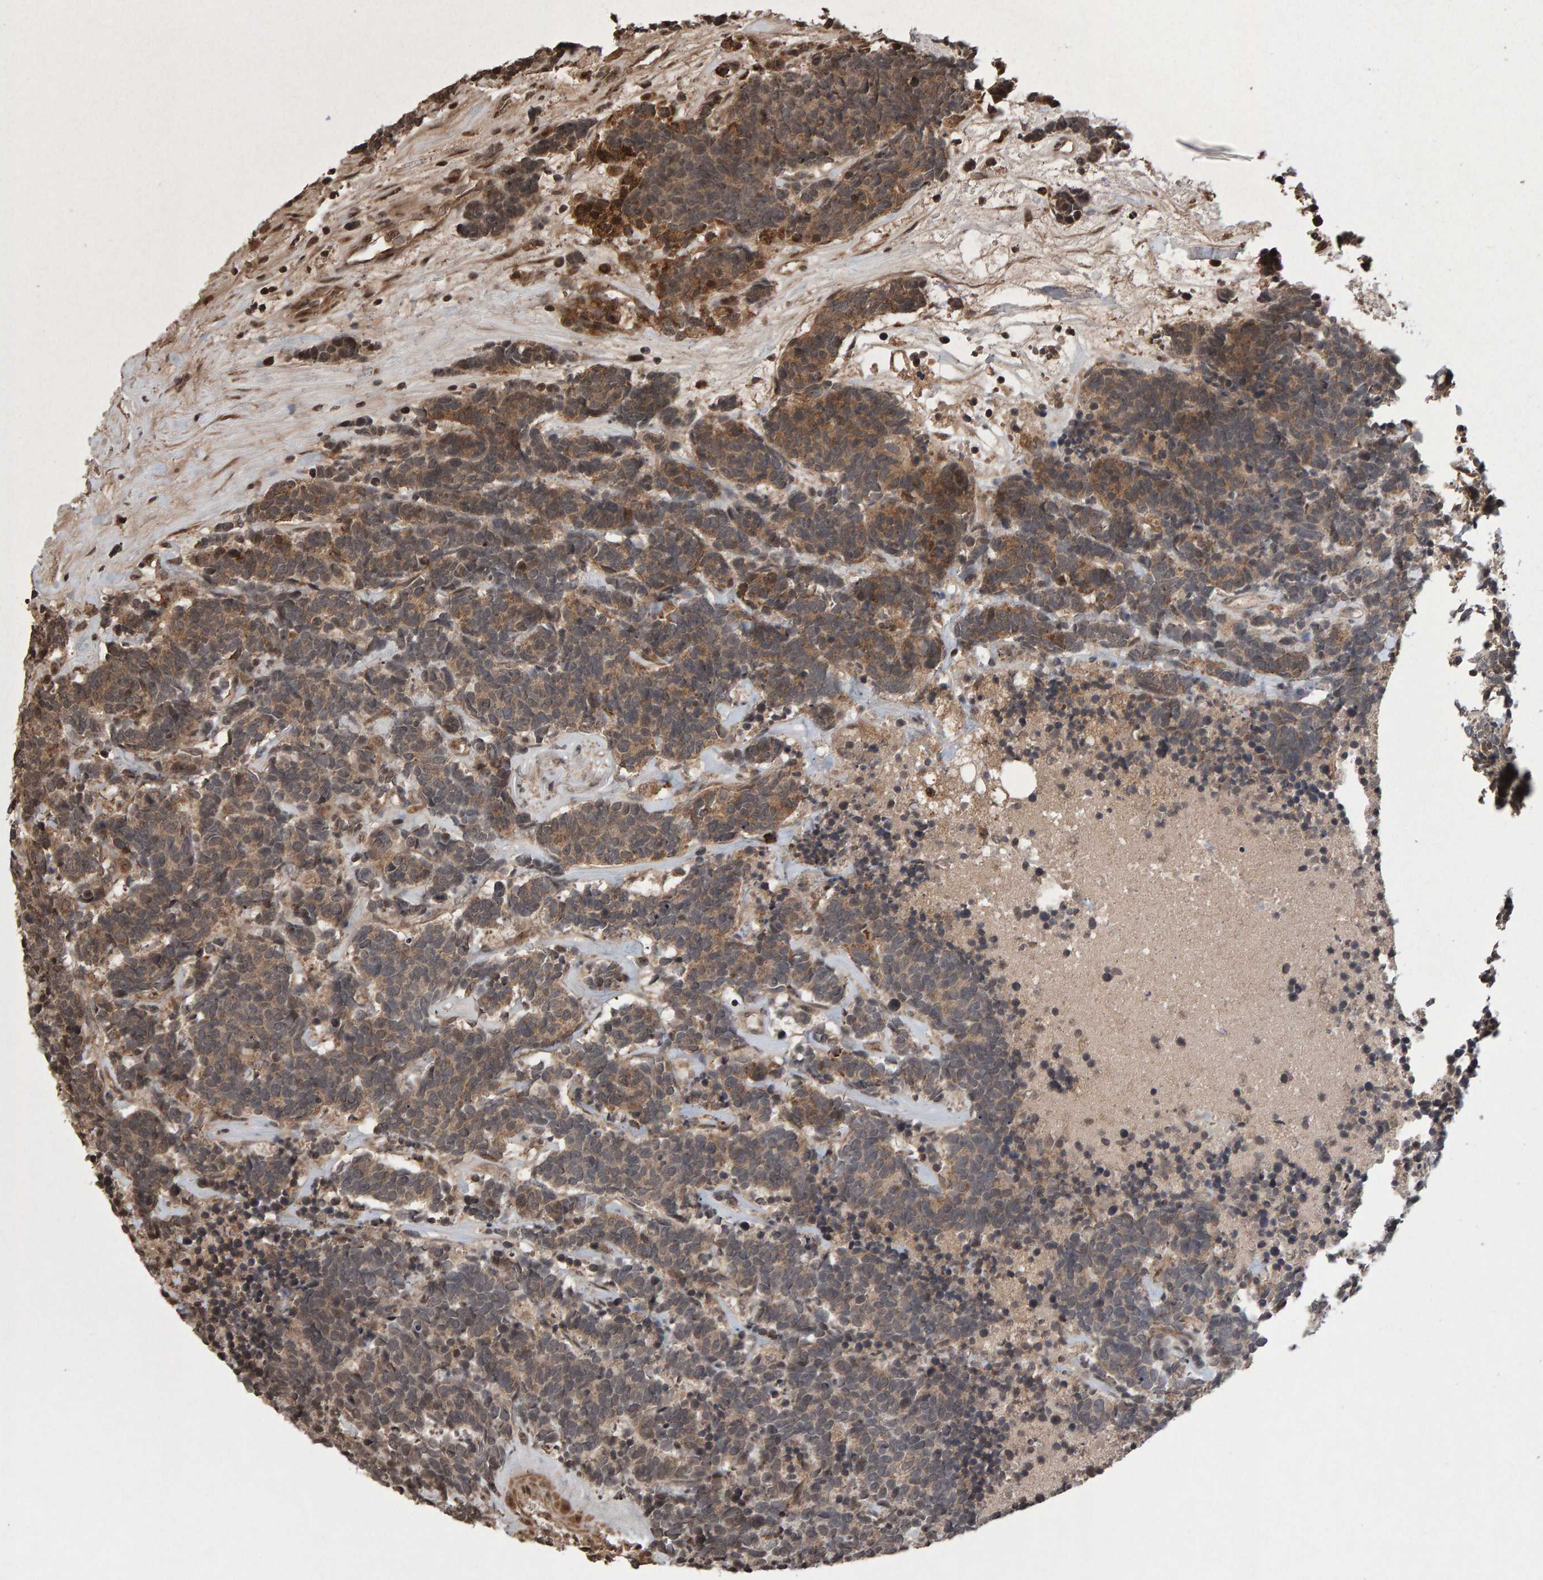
{"staining": {"intensity": "weak", "quantity": ">75%", "location": "cytoplasmic/membranous"}, "tissue": "carcinoid", "cell_type": "Tumor cells", "image_type": "cancer", "snomed": [{"axis": "morphology", "description": "Carcinoma, NOS"}, {"axis": "morphology", "description": "Carcinoid, malignant, NOS"}, {"axis": "topography", "description": "Urinary bladder"}], "caption": "Tumor cells demonstrate weak cytoplasmic/membranous expression in approximately >75% of cells in carcinoid.", "gene": "PECR", "patient": {"sex": "male", "age": 57}}